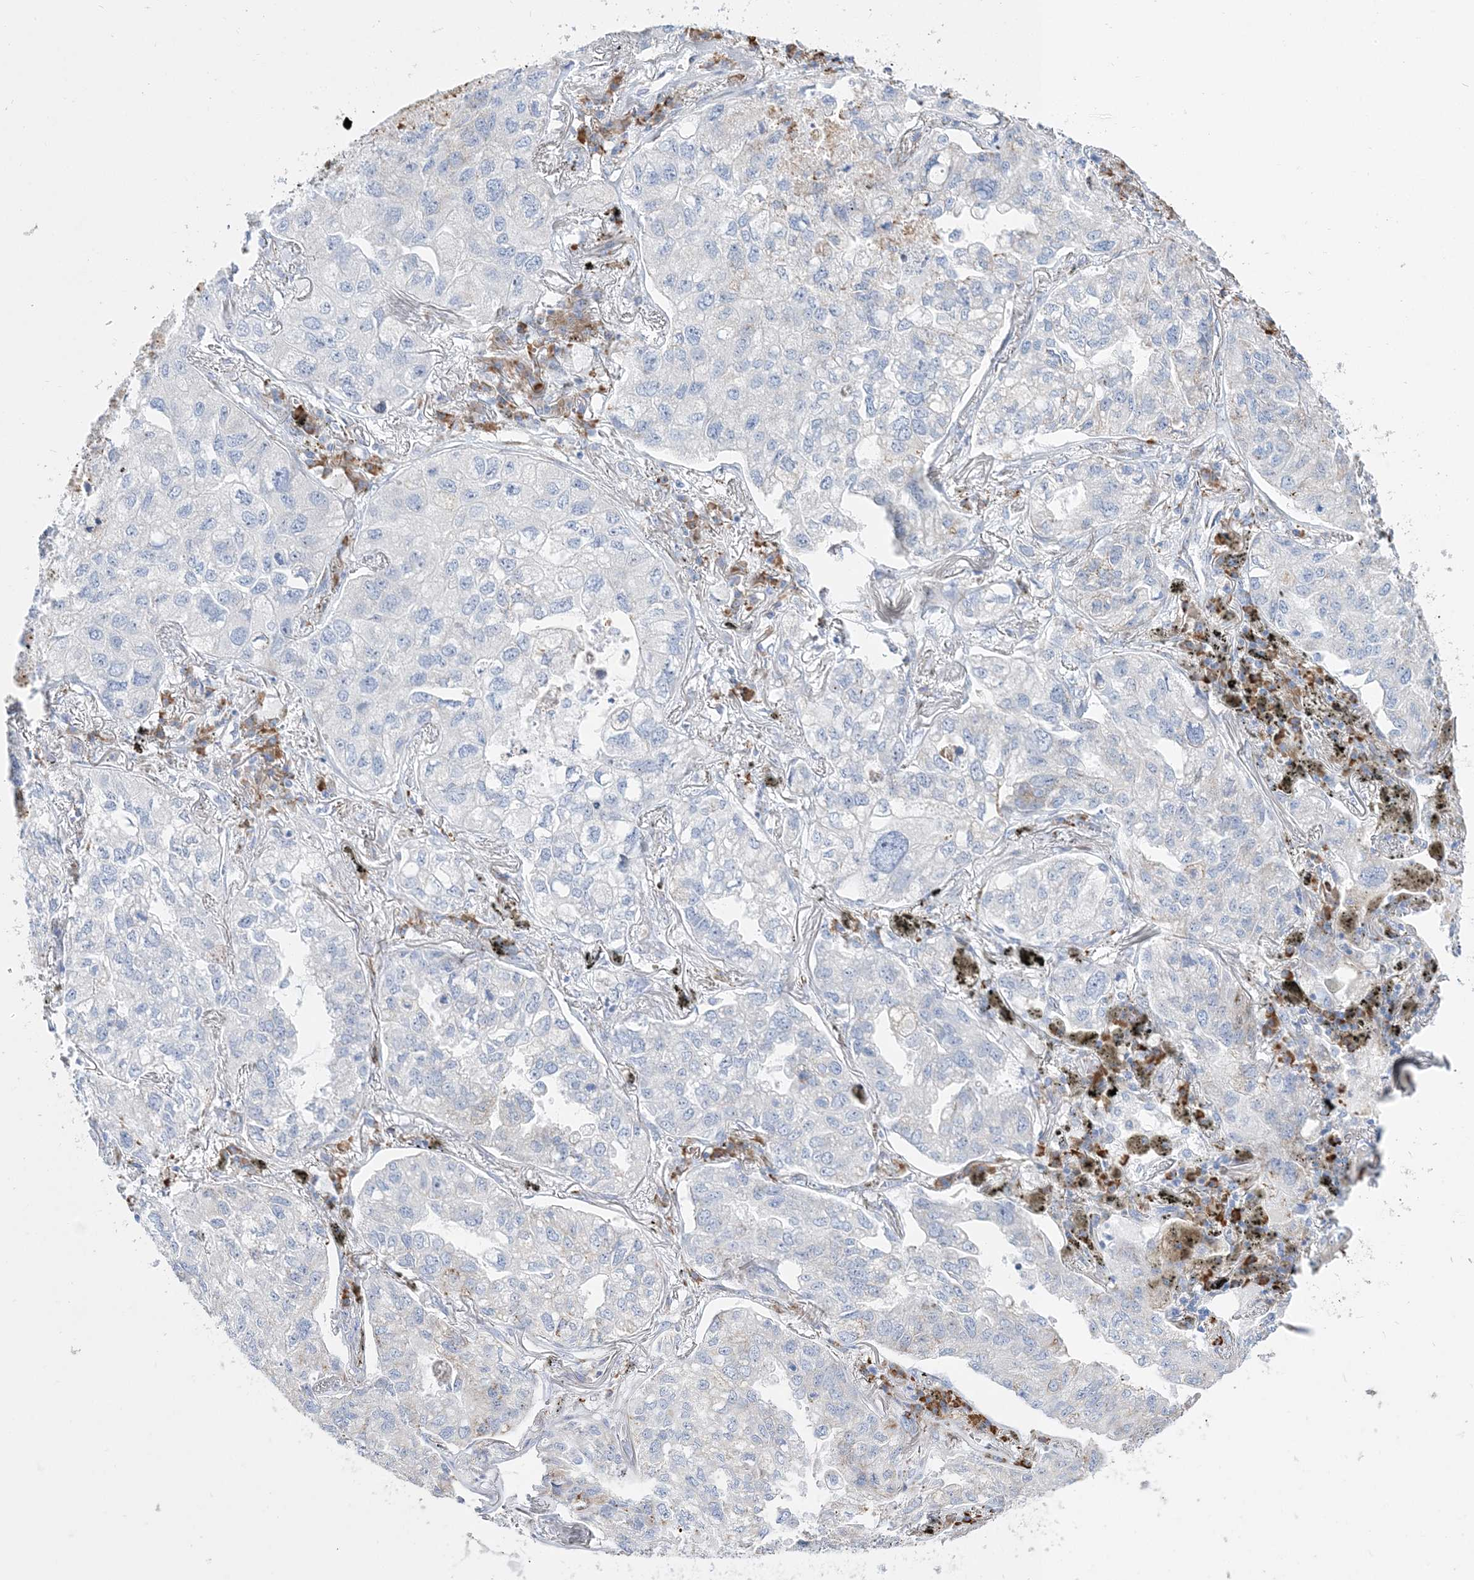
{"staining": {"intensity": "negative", "quantity": "none", "location": "none"}, "tissue": "lung cancer", "cell_type": "Tumor cells", "image_type": "cancer", "snomed": [{"axis": "morphology", "description": "Adenocarcinoma, NOS"}, {"axis": "topography", "description": "Lung"}], "caption": "Adenocarcinoma (lung) was stained to show a protein in brown. There is no significant expression in tumor cells. (DAB immunohistochemistry, high magnification).", "gene": "TSPYL6", "patient": {"sex": "male", "age": 65}}